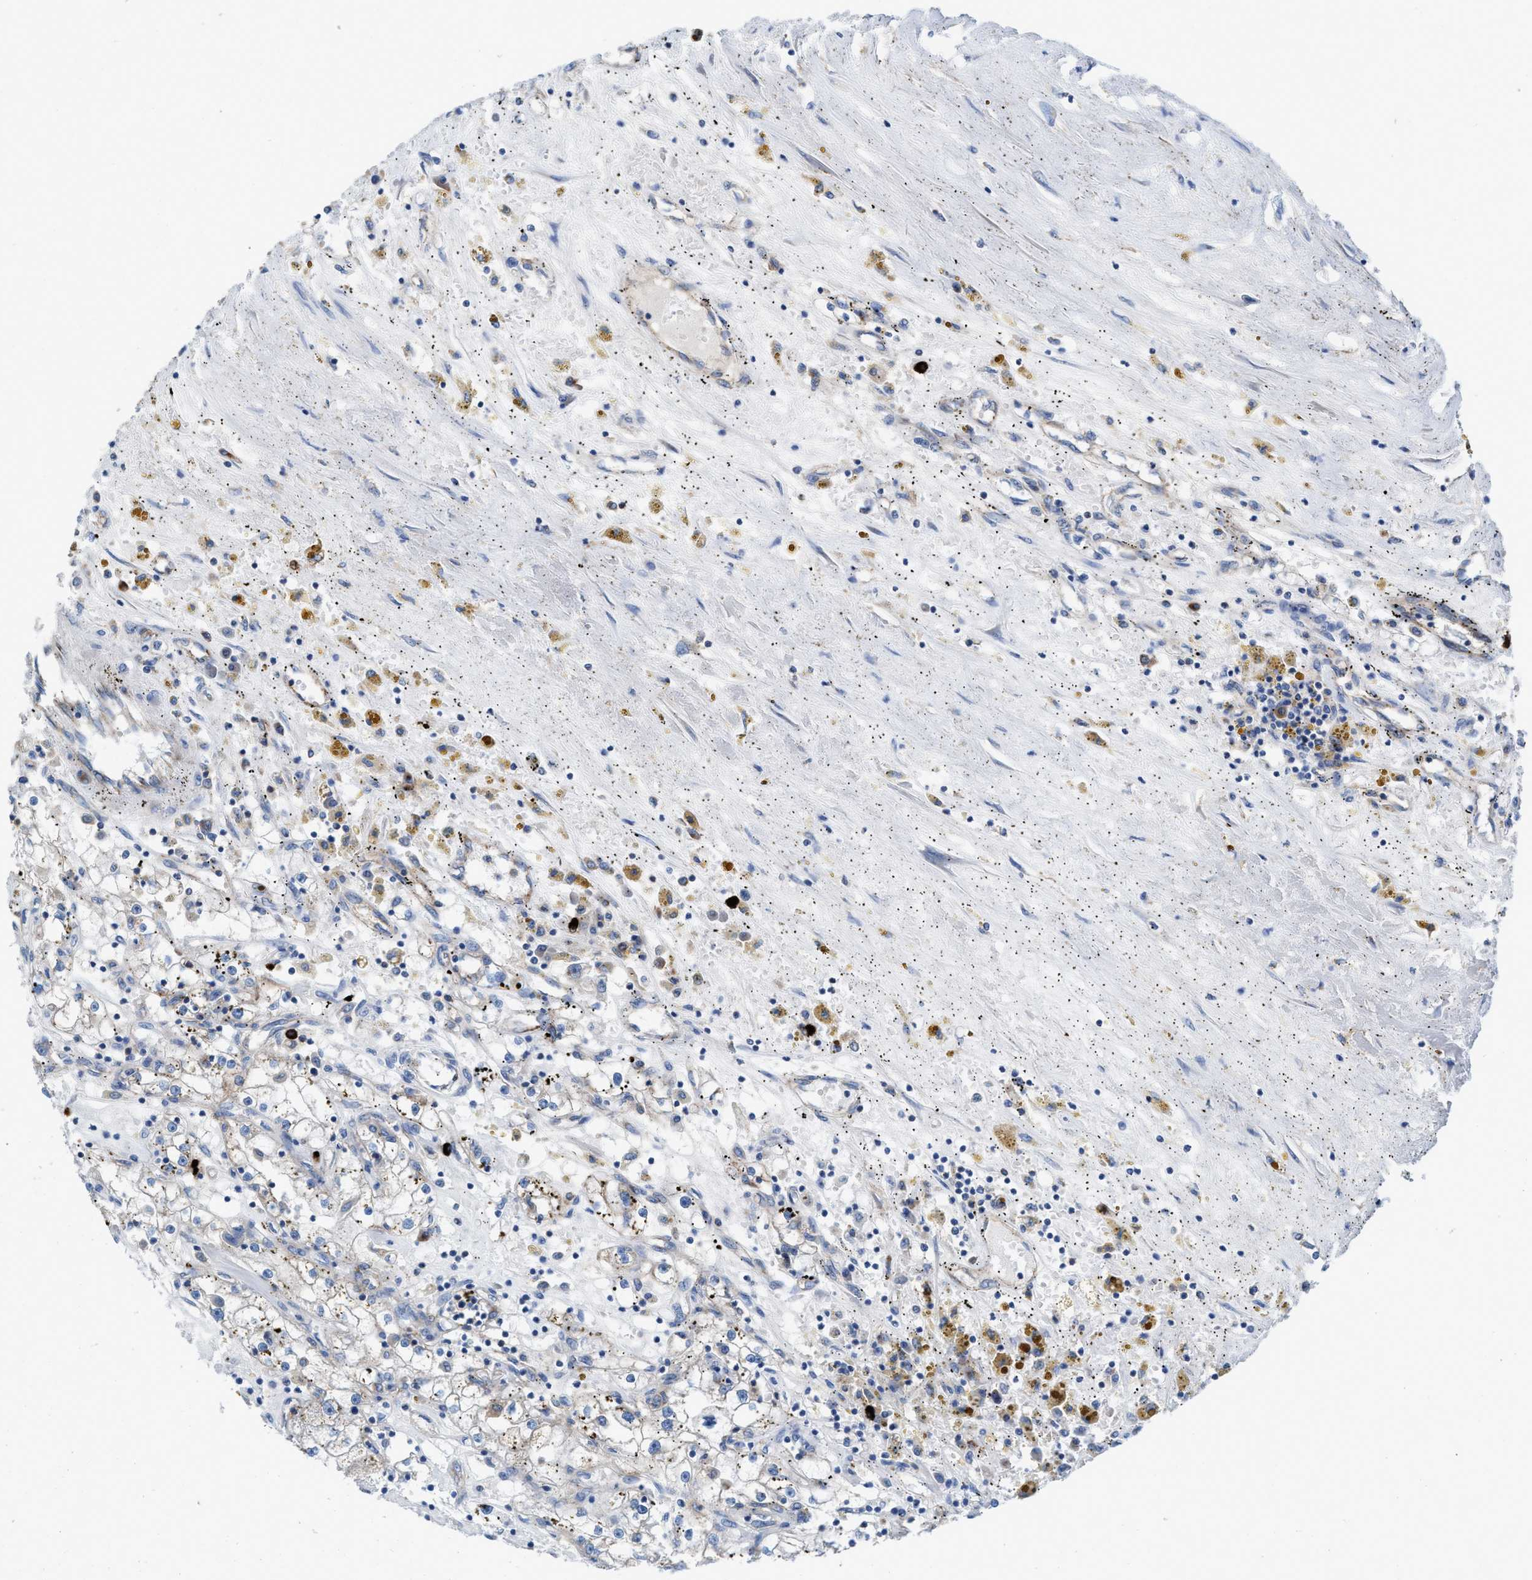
{"staining": {"intensity": "negative", "quantity": "none", "location": "none"}, "tissue": "renal cancer", "cell_type": "Tumor cells", "image_type": "cancer", "snomed": [{"axis": "morphology", "description": "Adenocarcinoma, NOS"}, {"axis": "topography", "description": "Kidney"}], "caption": "Immunohistochemistry histopathology image of adenocarcinoma (renal) stained for a protein (brown), which exhibits no staining in tumor cells.", "gene": "NYAP1", "patient": {"sex": "male", "age": 56}}